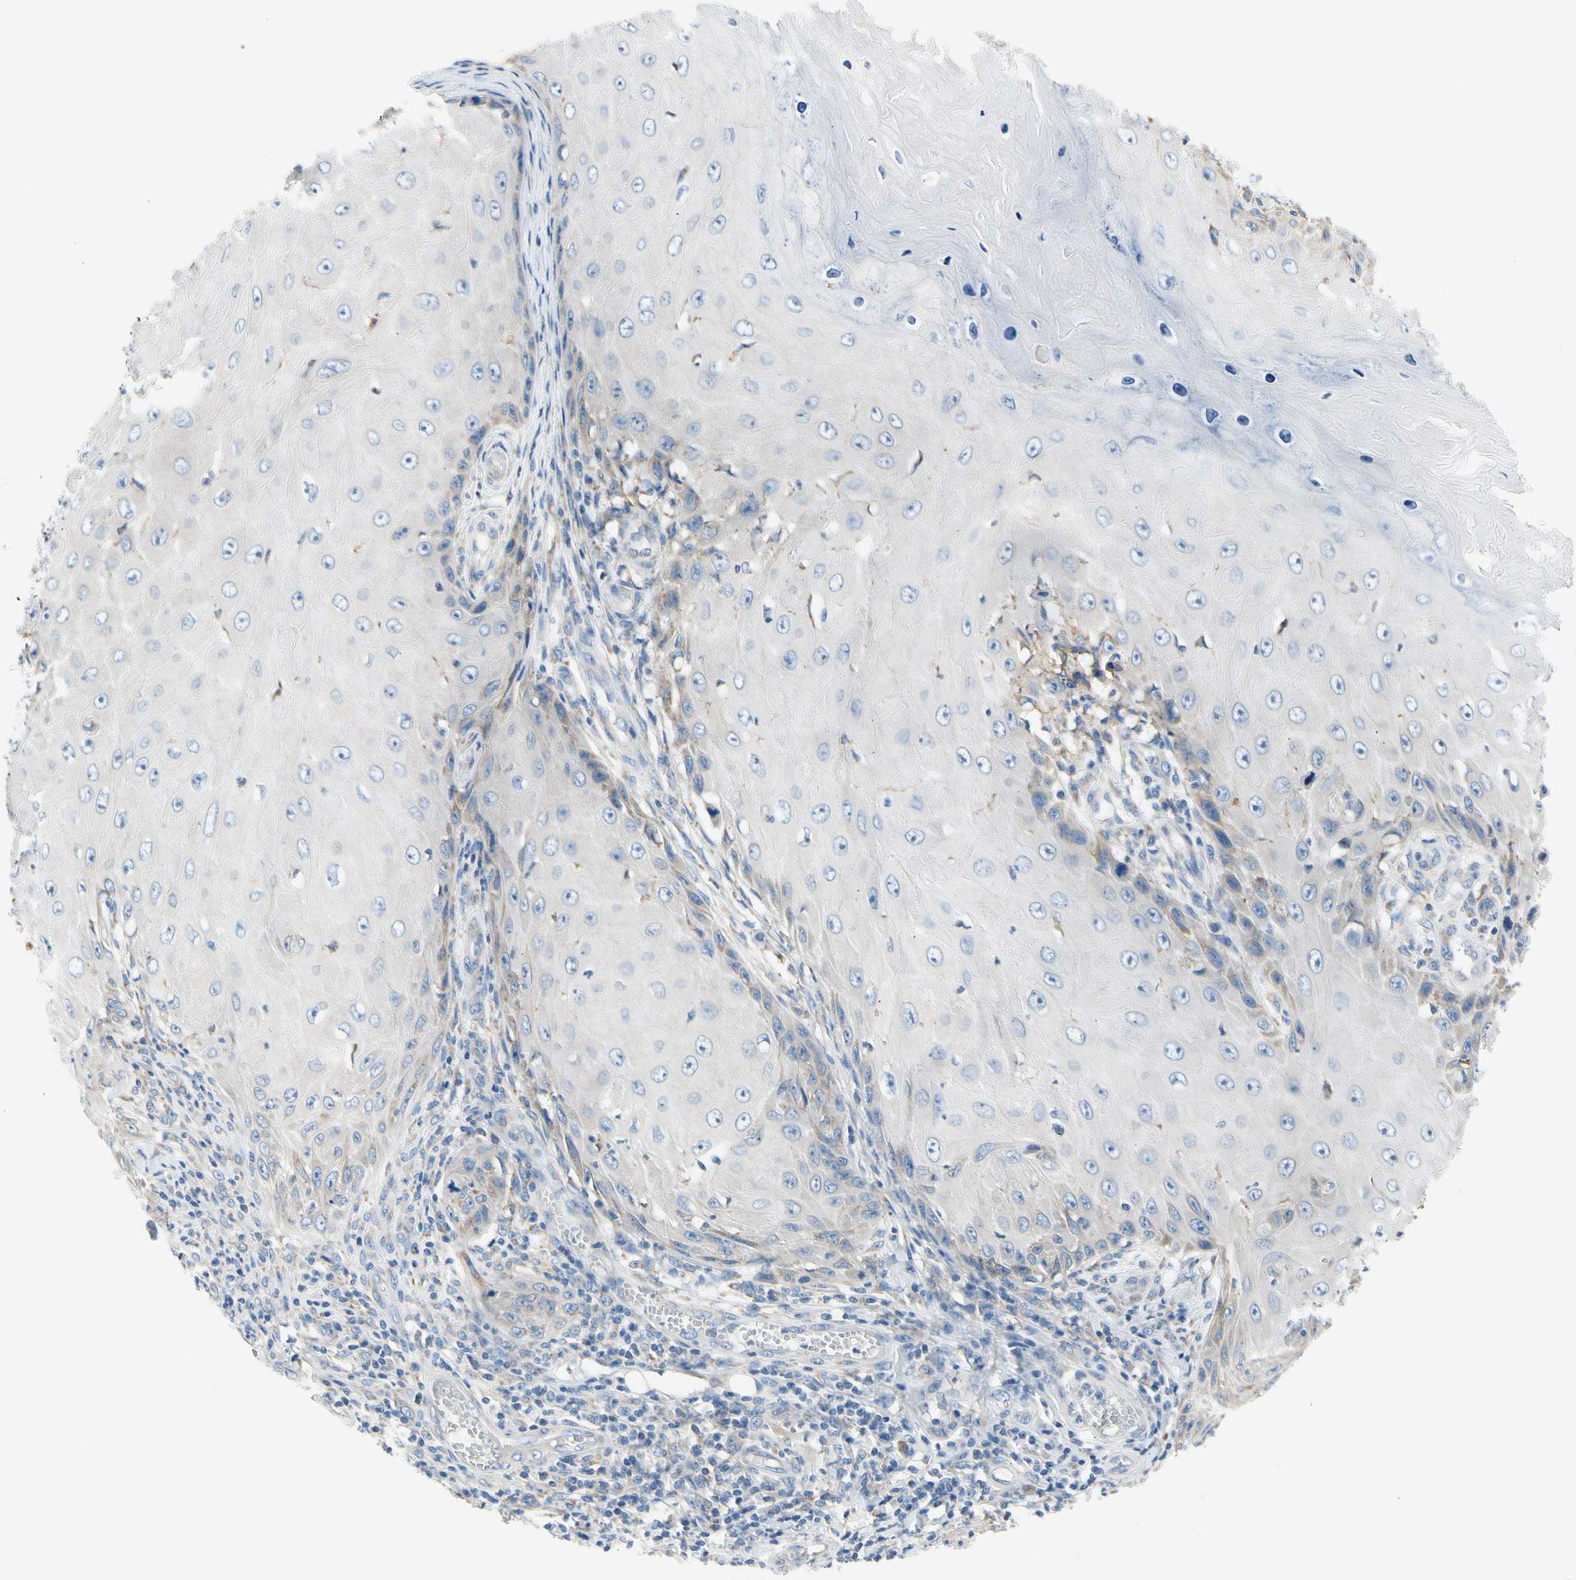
{"staining": {"intensity": "negative", "quantity": "none", "location": "none"}, "tissue": "skin cancer", "cell_type": "Tumor cells", "image_type": "cancer", "snomed": [{"axis": "morphology", "description": "Squamous cell carcinoma, NOS"}, {"axis": "topography", "description": "Skin"}], "caption": "DAB immunohistochemical staining of skin cancer (squamous cell carcinoma) displays no significant expression in tumor cells.", "gene": "STXBP1", "patient": {"sex": "female", "age": 73}}